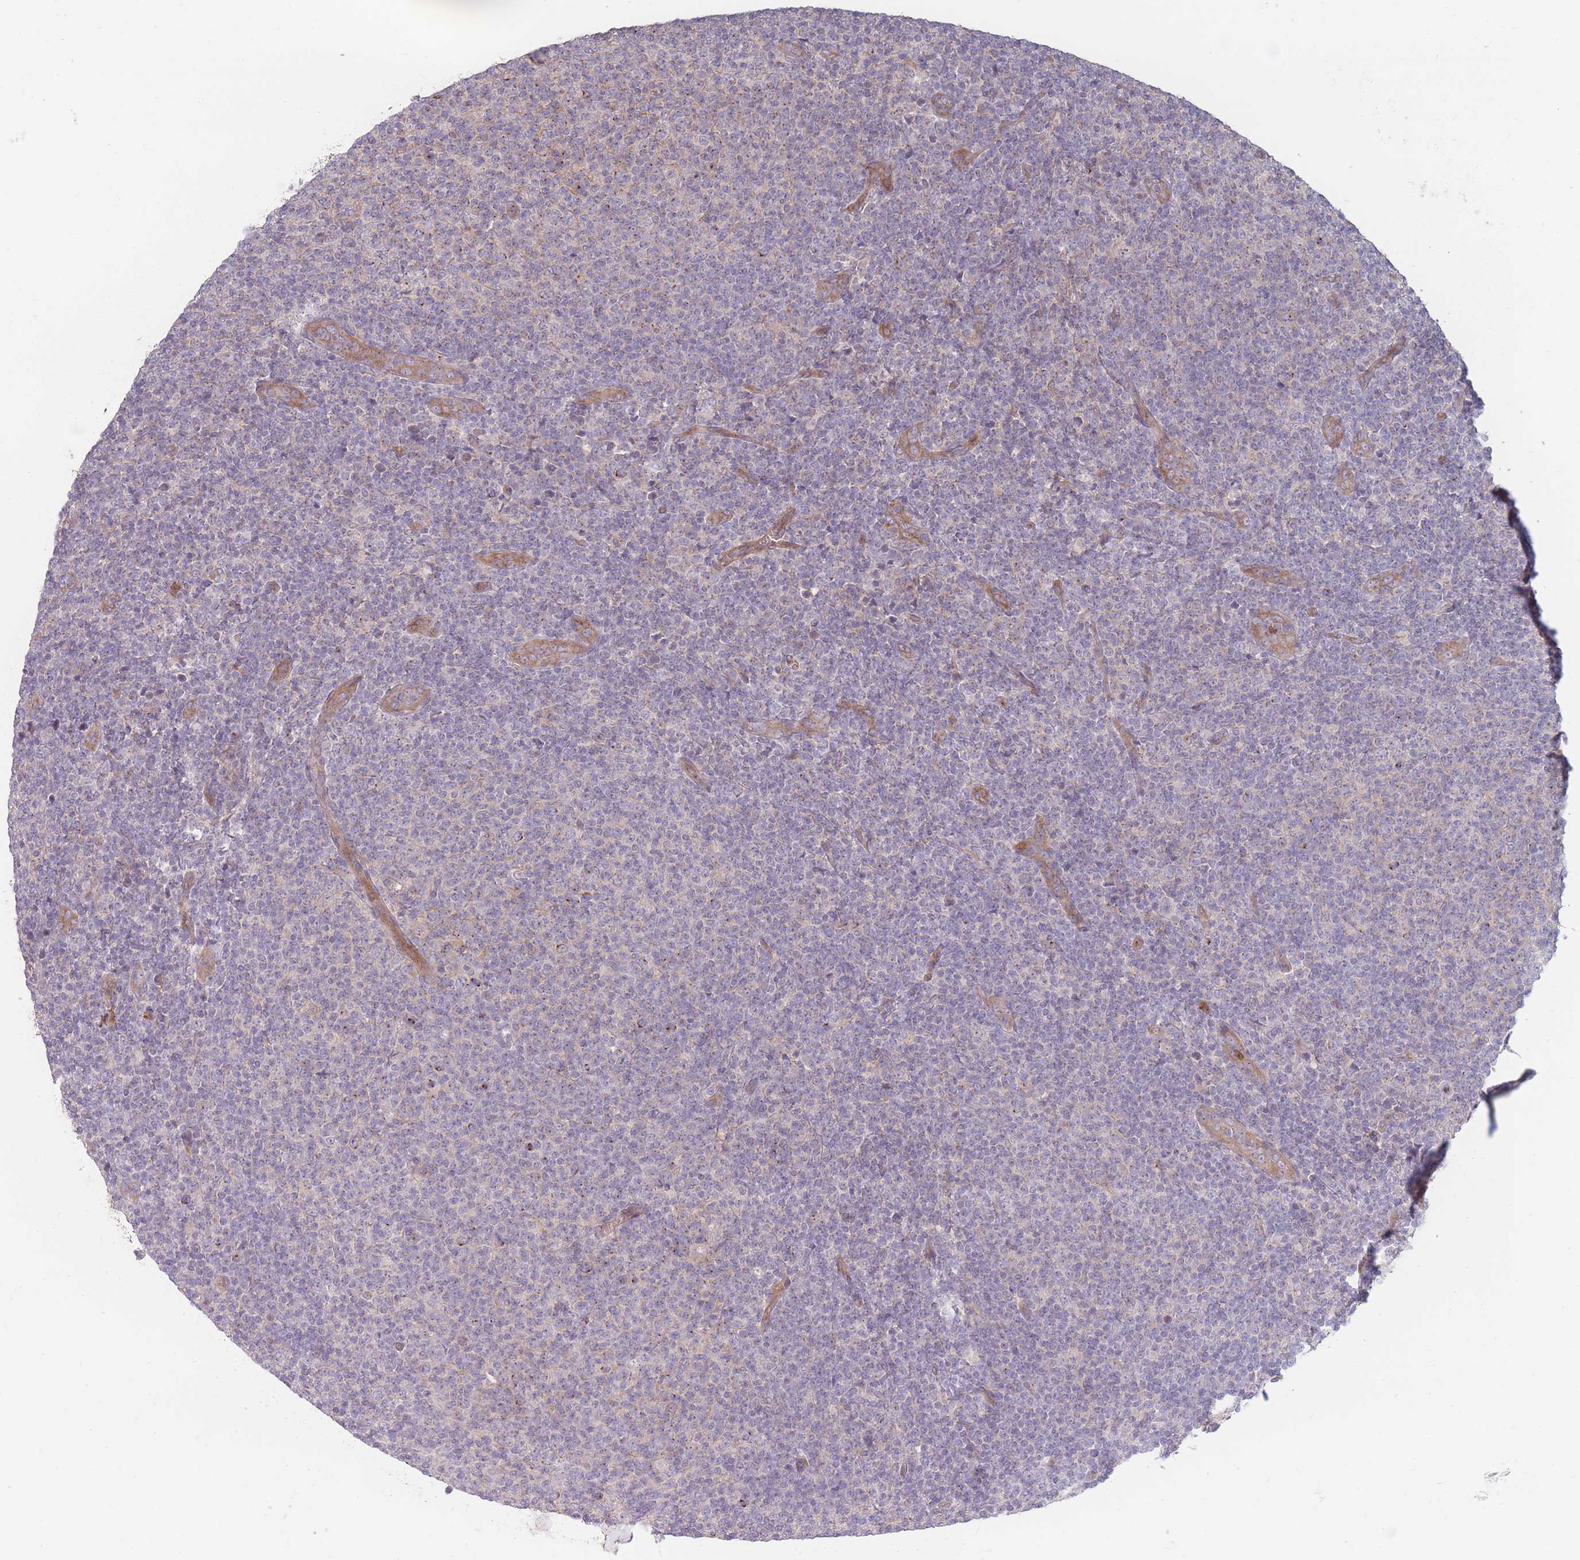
{"staining": {"intensity": "negative", "quantity": "none", "location": "none"}, "tissue": "lymphoma", "cell_type": "Tumor cells", "image_type": "cancer", "snomed": [{"axis": "morphology", "description": "Malignant lymphoma, non-Hodgkin's type, Low grade"}, {"axis": "topography", "description": "Lymph node"}], "caption": "There is no significant expression in tumor cells of malignant lymphoma, non-Hodgkin's type (low-grade).", "gene": "STEAP3", "patient": {"sex": "male", "age": 66}}